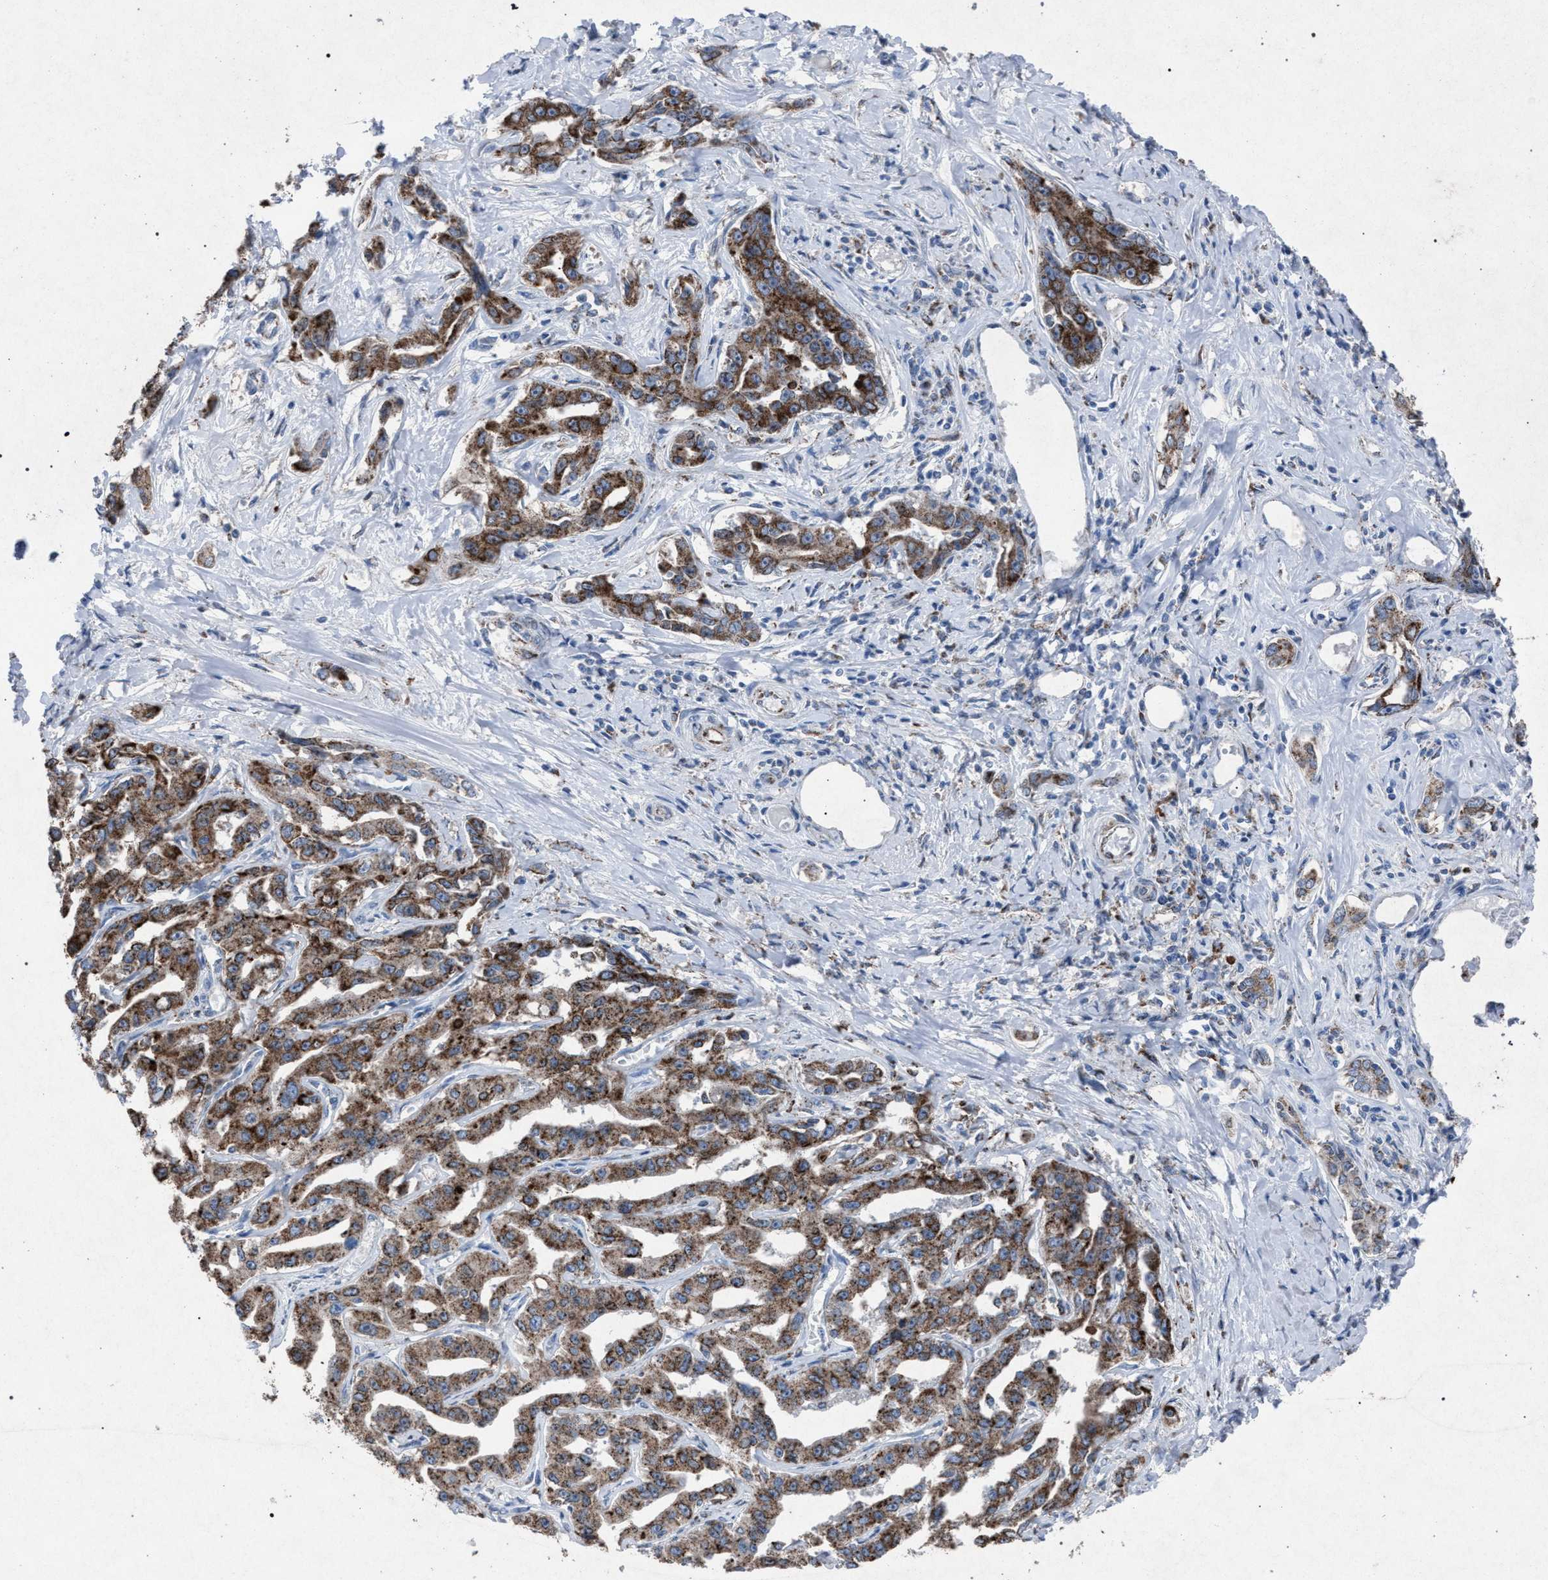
{"staining": {"intensity": "strong", "quantity": ">75%", "location": "cytoplasmic/membranous"}, "tissue": "liver cancer", "cell_type": "Tumor cells", "image_type": "cancer", "snomed": [{"axis": "morphology", "description": "Cholangiocarcinoma"}, {"axis": "topography", "description": "Liver"}], "caption": "A brown stain highlights strong cytoplasmic/membranous positivity of a protein in liver cancer tumor cells. (IHC, brightfield microscopy, high magnification).", "gene": "HSD17B4", "patient": {"sex": "male", "age": 59}}